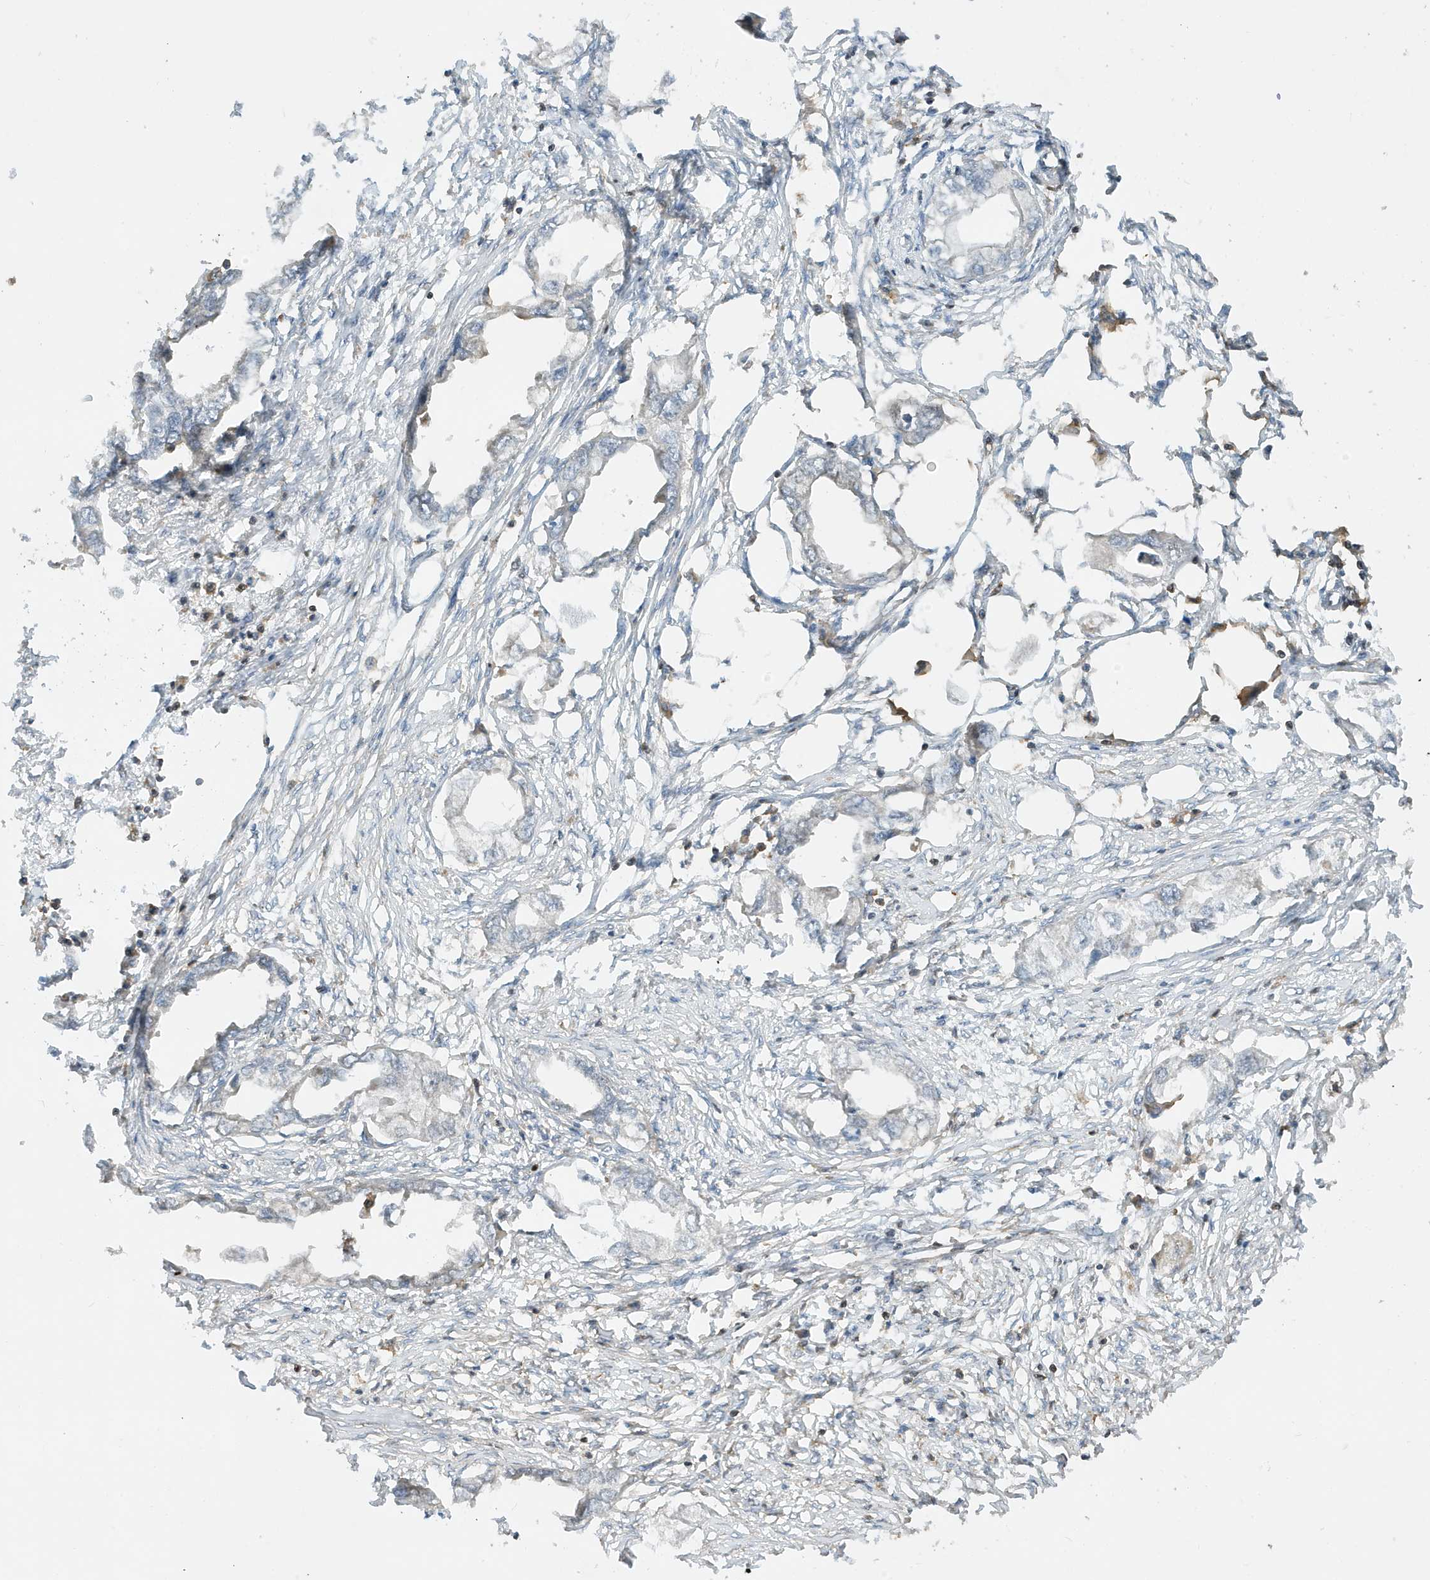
{"staining": {"intensity": "negative", "quantity": "none", "location": "none"}, "tissue": "endometrial cancer", "cell_type": "Tumor cells", "image_type": "cancer", "snomed": [{"axis": "morphology", "description": "Adenocarcinoma, NOS"}, {"axis": "morphology", "description": "Adenocarcinoma, metastatic, NOS"}, {"axis": "topography", "description": "Adipose tissue"}, {"axis": "topography", "description": "Endometrium"}], "caption": "Endometrial metastatic adenocarcinoma was stained to show a protein in brown. There is no significant staining in tumor cells.", "gene": "TATDN3", "patient": {"sex": "female", "age": 67}}